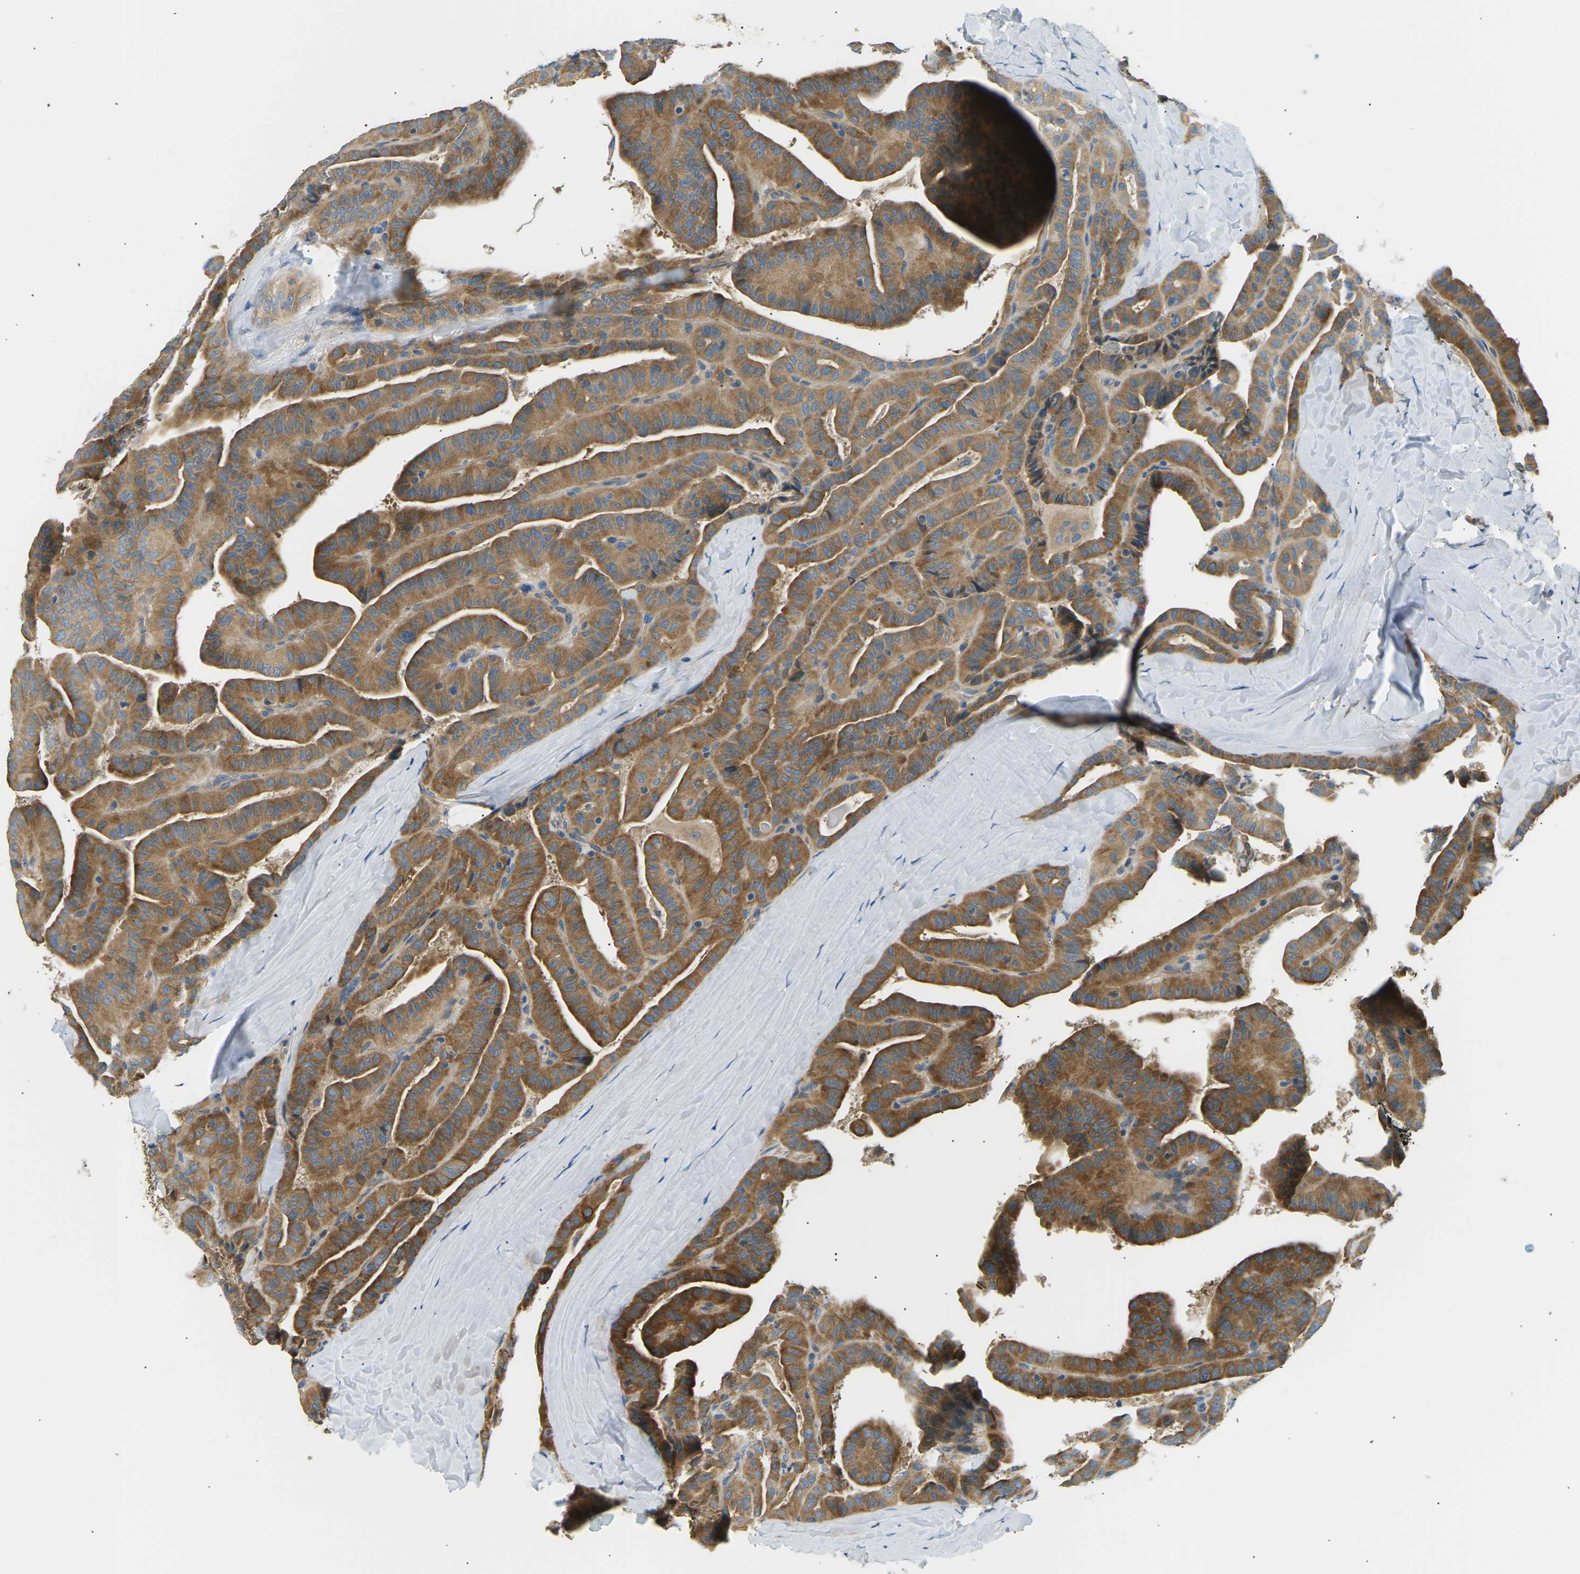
{"staining": {"intensity": "moderate", "quantity": ">75%", "location": "cytoplasmic/membranous"}, "tissue": "thyroid cancer", "cell_type": "Tumor cells", "image_type": "cancer", "snomed": [{"axis": "morphology", "description": "Papillary adenocarcinoma, NOS"}, {"axis": "topography", "description": "Thyroid gland"}], "caption": "The histopathology image reveals staining of thyroid papillary adenocarcinoma, revealing moderate cytoplasmic/membranous protein positivity (brown color) within tumor cells. The protein of interest is stained brown, and the nuclei are stained in blue (DAB IHC with brightfield microscopy, high magnification).", "gene": "TBC1D8", "patient": {"sex": "male", "age": 77}}